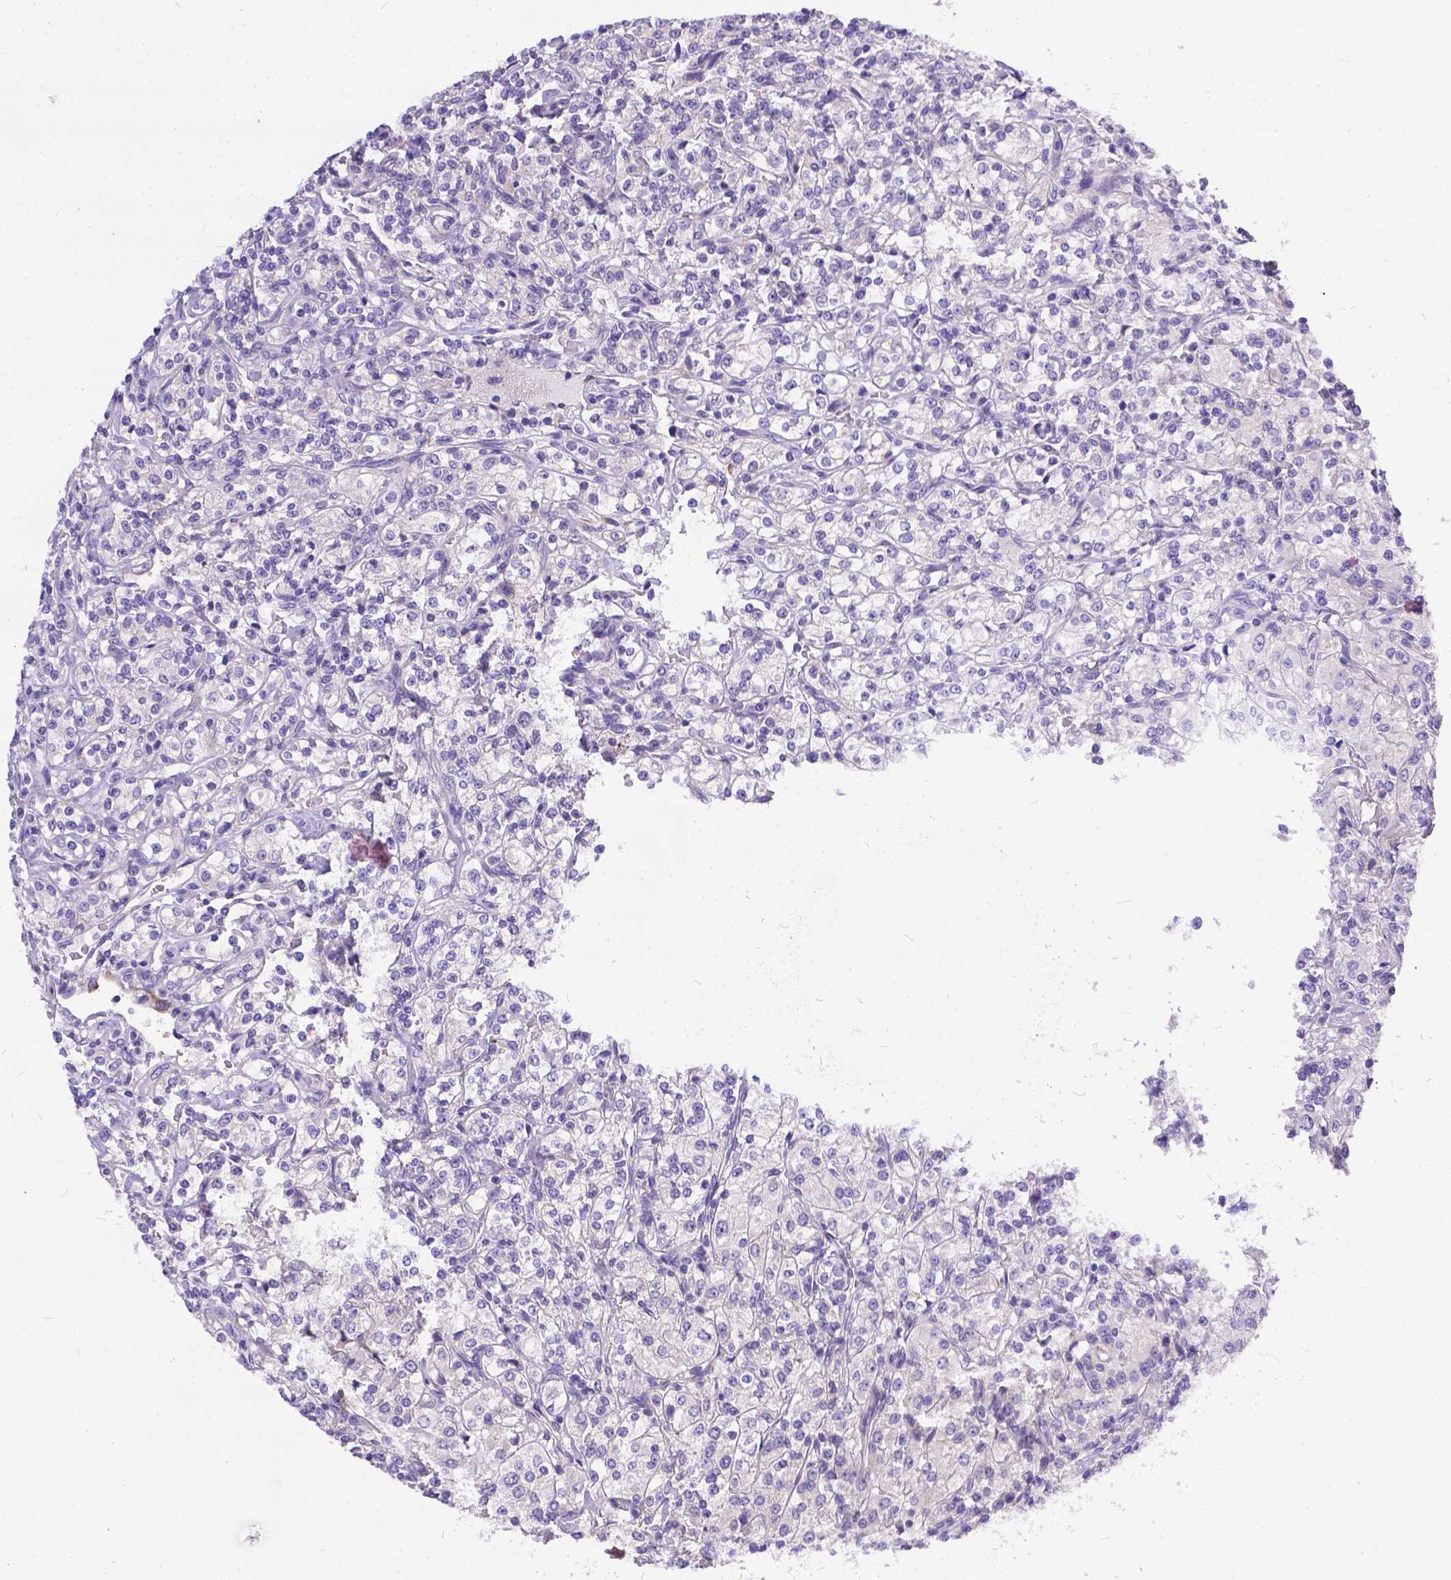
{"staining": {"intensity": "negative", "quantity": "none", "location": "none"}, "tissue": "renal cancer", "cell_type": "Tumor cells", "image_type": "cancer", "snomed": [{"axis": "morphology", "description": "Adenocarcinoma, NOS"}, {"axis": "topography", "description": "Kidney"}], "caption": "There is no significant positivity in tumor cells of renal cancer (adenocarcinoma).", "gene": "DLEC1", "patient": {"sex": "male", "age": 77}}